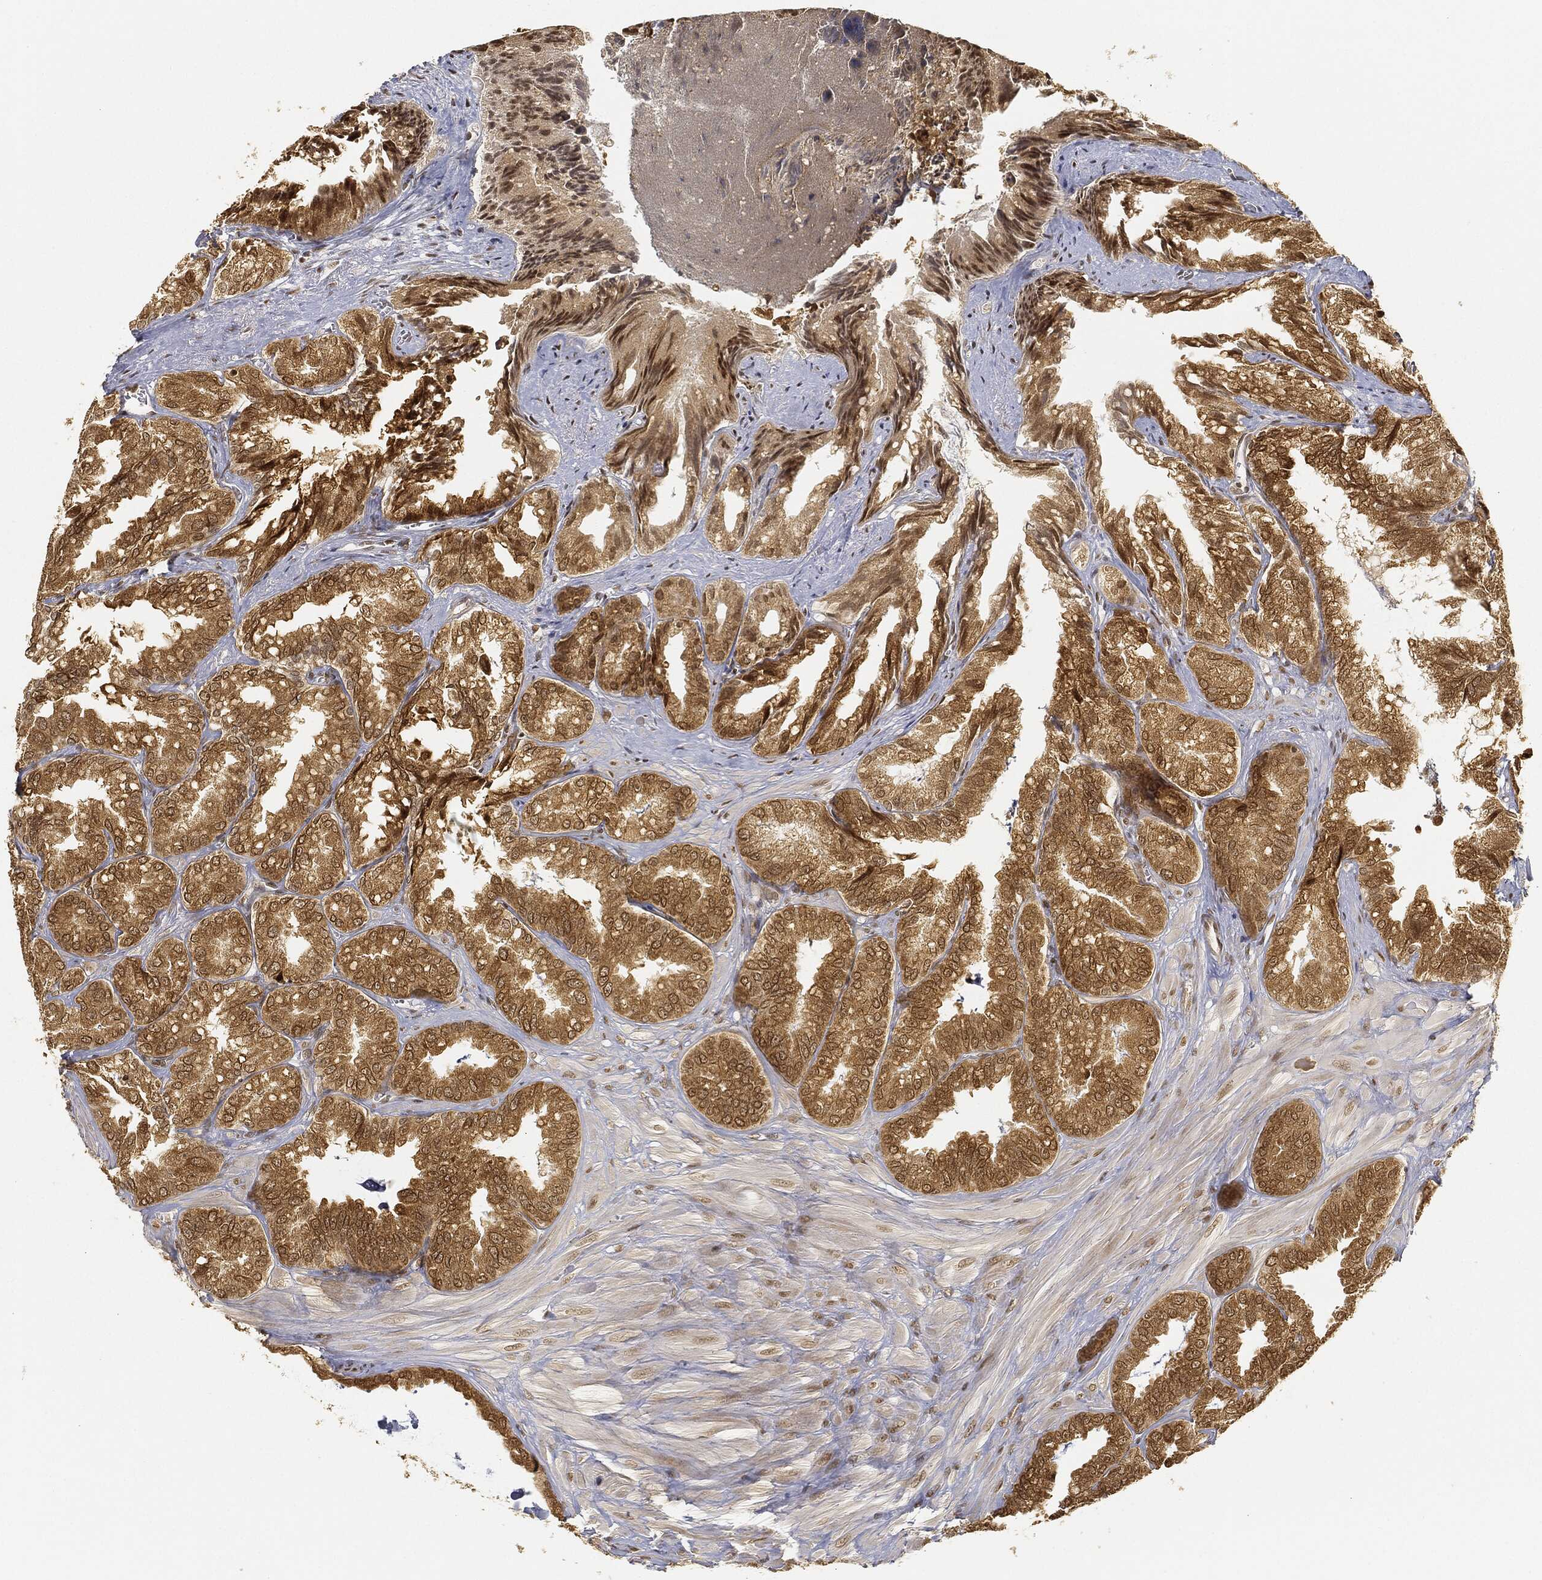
{"staining": {"intensity": "strong", "quantity": "25%-75%", "location": "cytoplasmic/membranous"}, "tissue": "epididymis", "cell_type": "Glandular cells", "image_type": "normal", "snomed": [{"axis": "morphology", "description": "Normal tissue, NOS"}, {"axis": "topography", "description": "Seminal veicle"}, {"axis": "topography", "description": "Epididymis"}], "caption": "Protein expression analysis of normal human epididymis reveals strong cytoplasmic/membranous expression in approximately 25%-75% of glandular cells. (DAB (3,3'-diaminobenzidine) = brown stain, brightfield microscopy at high magnification).", "gene": "CIB1", "patient": {"sex": "male", "age": 63}}